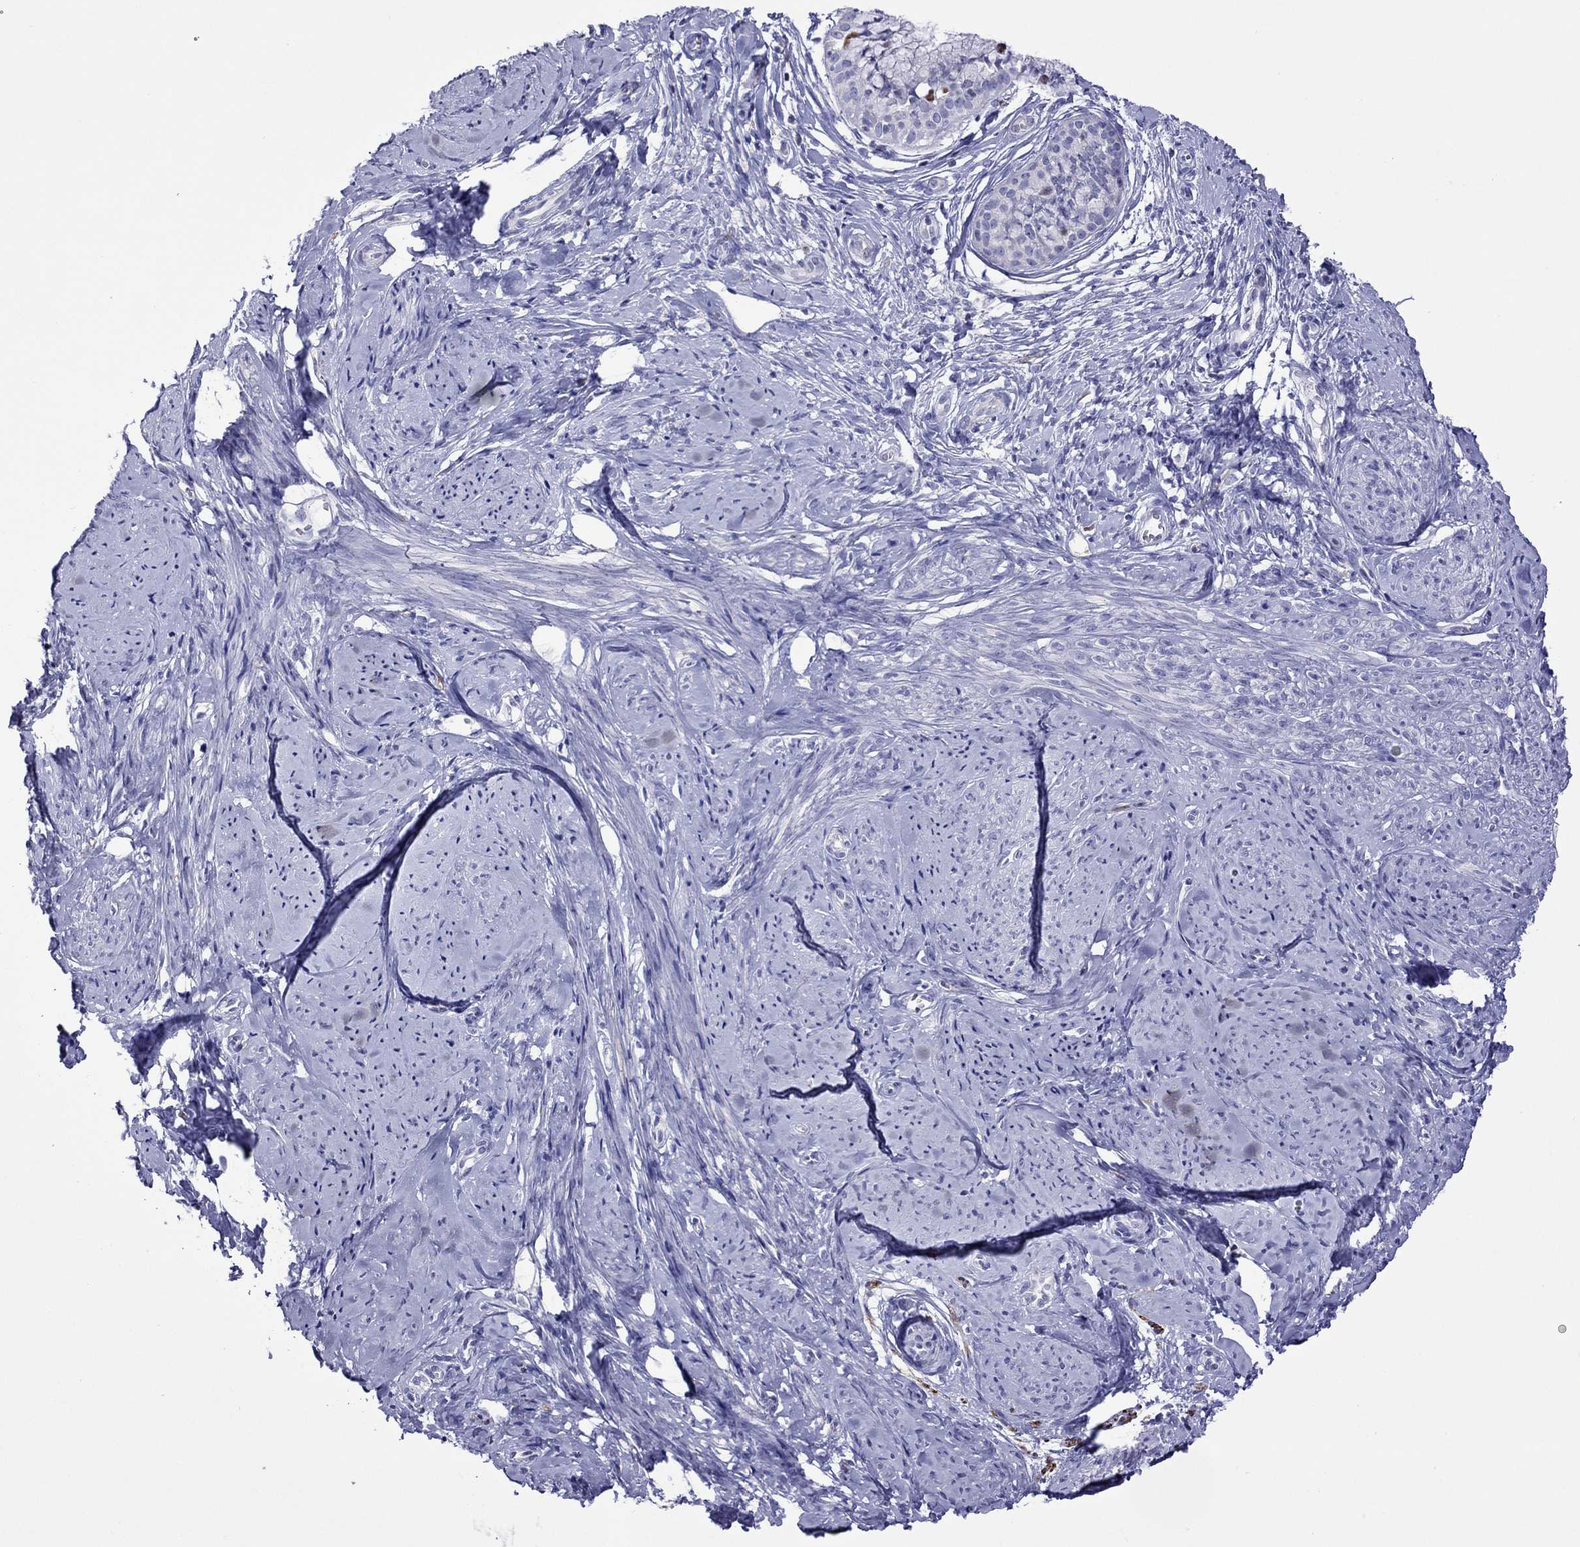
{"staining": {"intensity": "negative", "quantity": "none", "location": "none"}, "tissue": "smooth muscle", "cell_type": "Smooth muscle cells", "image_type": "normal", "snomed": [{"axis": "morphology", "description": "Normal tissue, NOS"}, {"axis": "topography", "description": "Smooth muscle"}], "caption": "Immunohistochemical staining of unremarkable smooth muscle reveals no significant staining in smooth muscle cells. (DAB (3,3'-diaminobenzidine) IHC, high magnification).", "gene": "MPZ", "patient": {"sex": "female", "age": 48}}